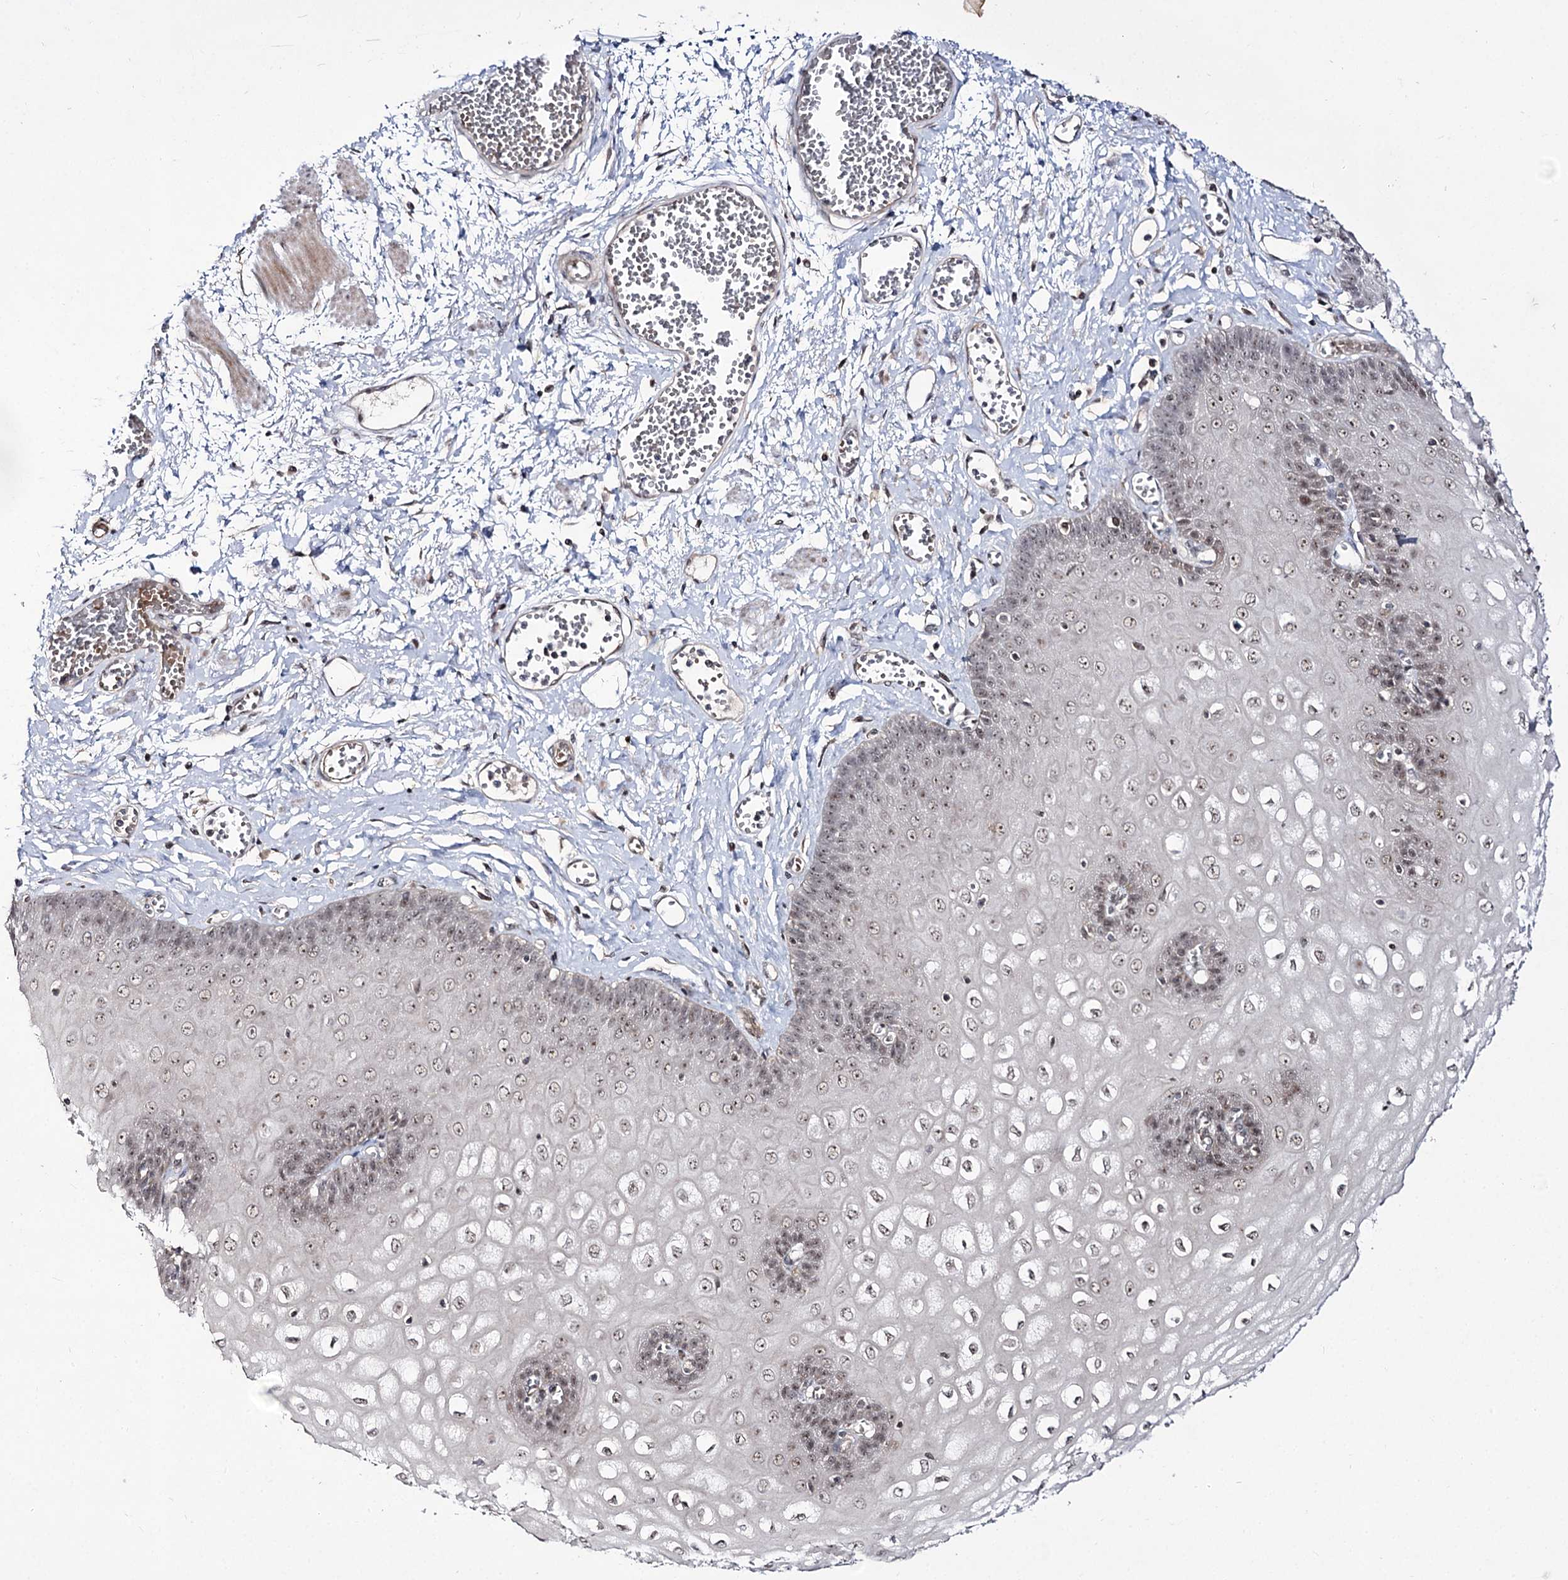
{"staining": {"intensity": "moderate", "quantity": "25%-75%", "location": "nuclear"}, "tissue": "esophagus", "cell_type": "Squamous epithelial cells", "image_type": "normal", "snomed": [{"axis": "morphology", "description": "Normal tissue, NOS"}, {"axis": "topography", "description": "Esophagus"}], "caption": "Protein staining of unremarkable esophagus exhibits moderate nuclear expression in approximately 25%-75% of squamous epithelial cells. The protein is shown in brown color, while the nuclei are stained blue.", "gene": "RRP9", "patient": {"sex": "male", "age": 60}}